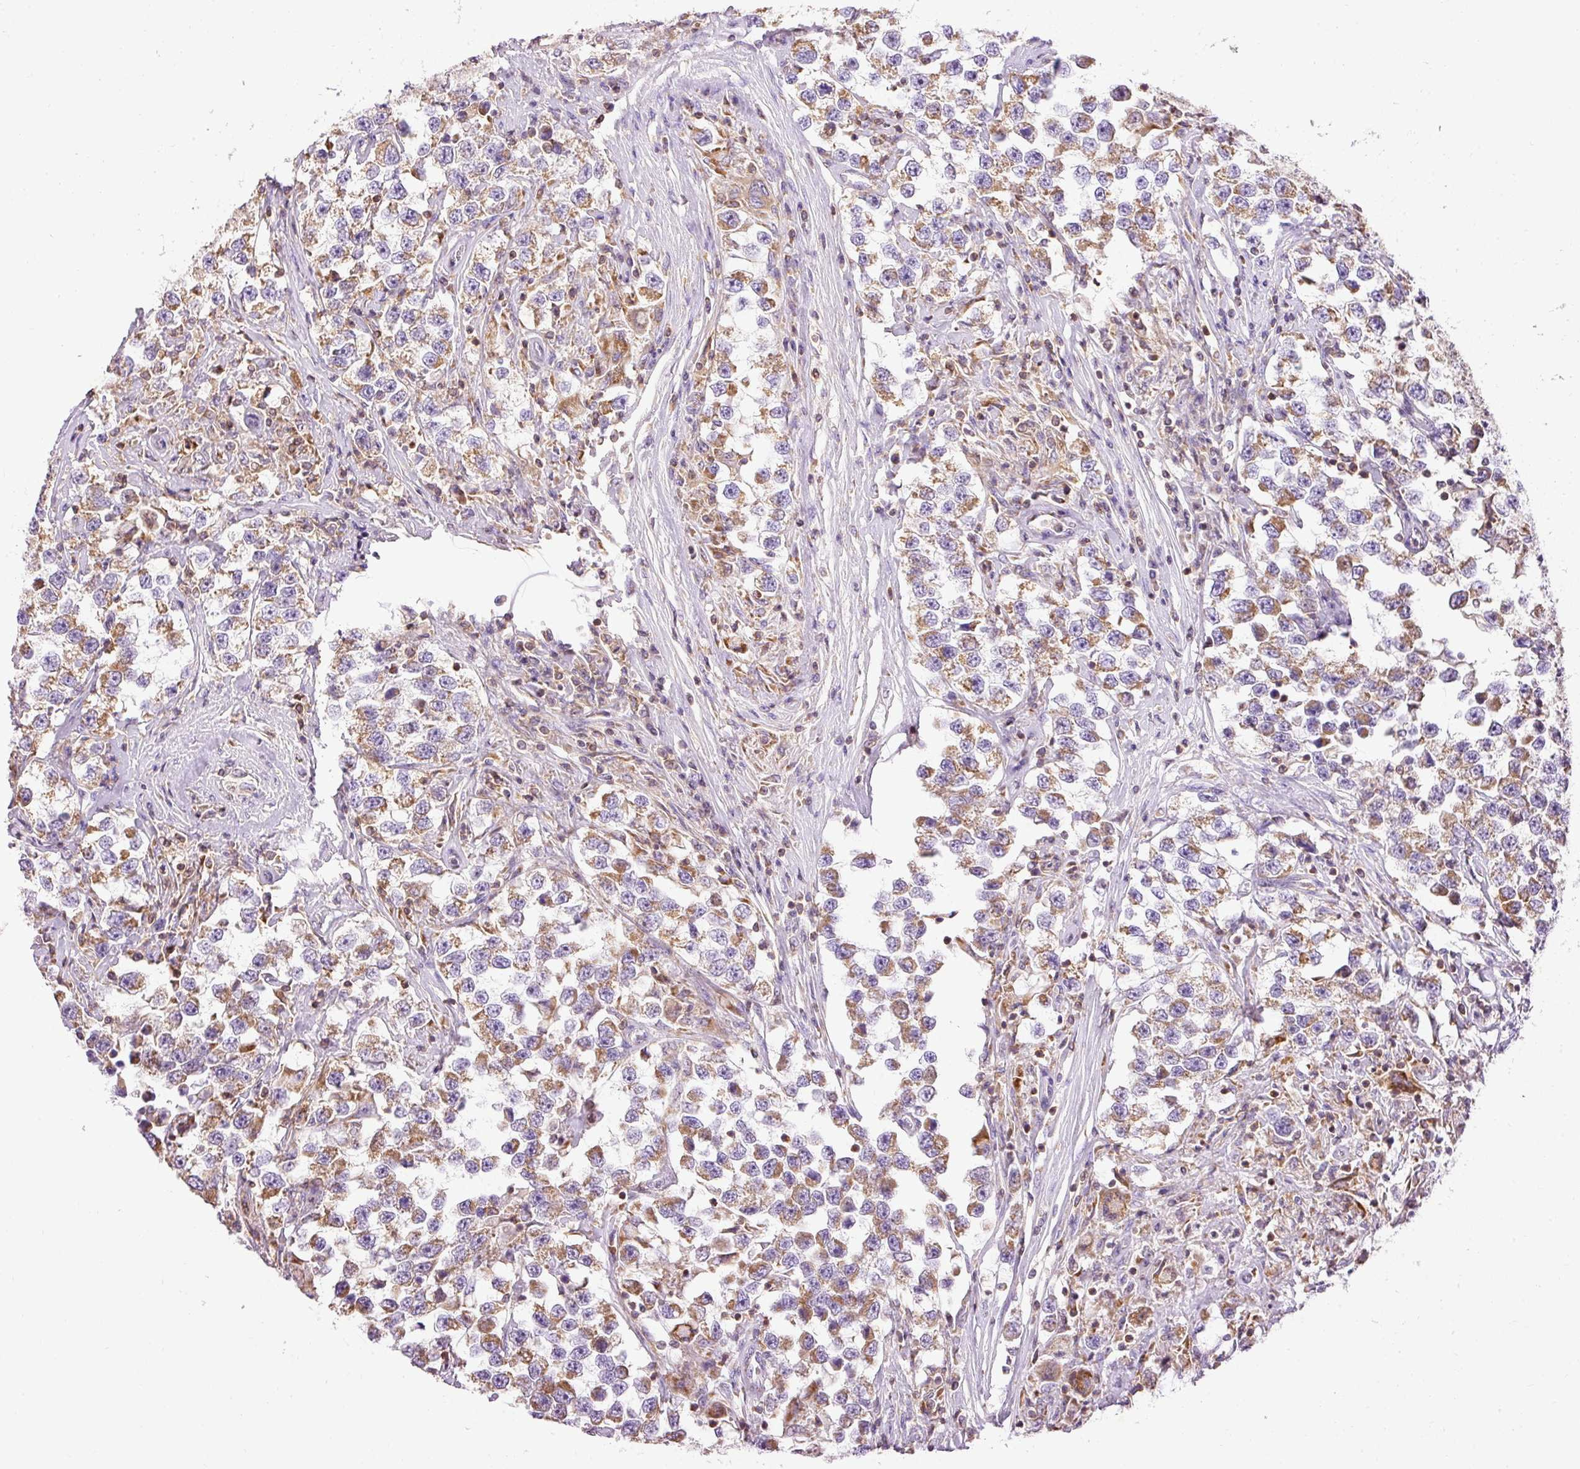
{"staining": {"intensity": "moderate", "quantity": ">75%", "location": "cytoplasmic/membranous"}, "tissue": "testis cancer", "cell_type": "Tumor cells", "image_type": "cancer", "snomed": [{"axis": "morphology", "description": "Seminoma, NOS"}, {"axis": "topography", "description": "Testis"}], "caption": "DAB (3,3'-diaminobenzidine) immunohistochemical staining of human testis seminoma exhibits moderate cytoplasmic/membranous protein positivity in approximately >75% of tumor cells.", "gene": "IMMT", "patient": {"sex": "male", "age": 46}}